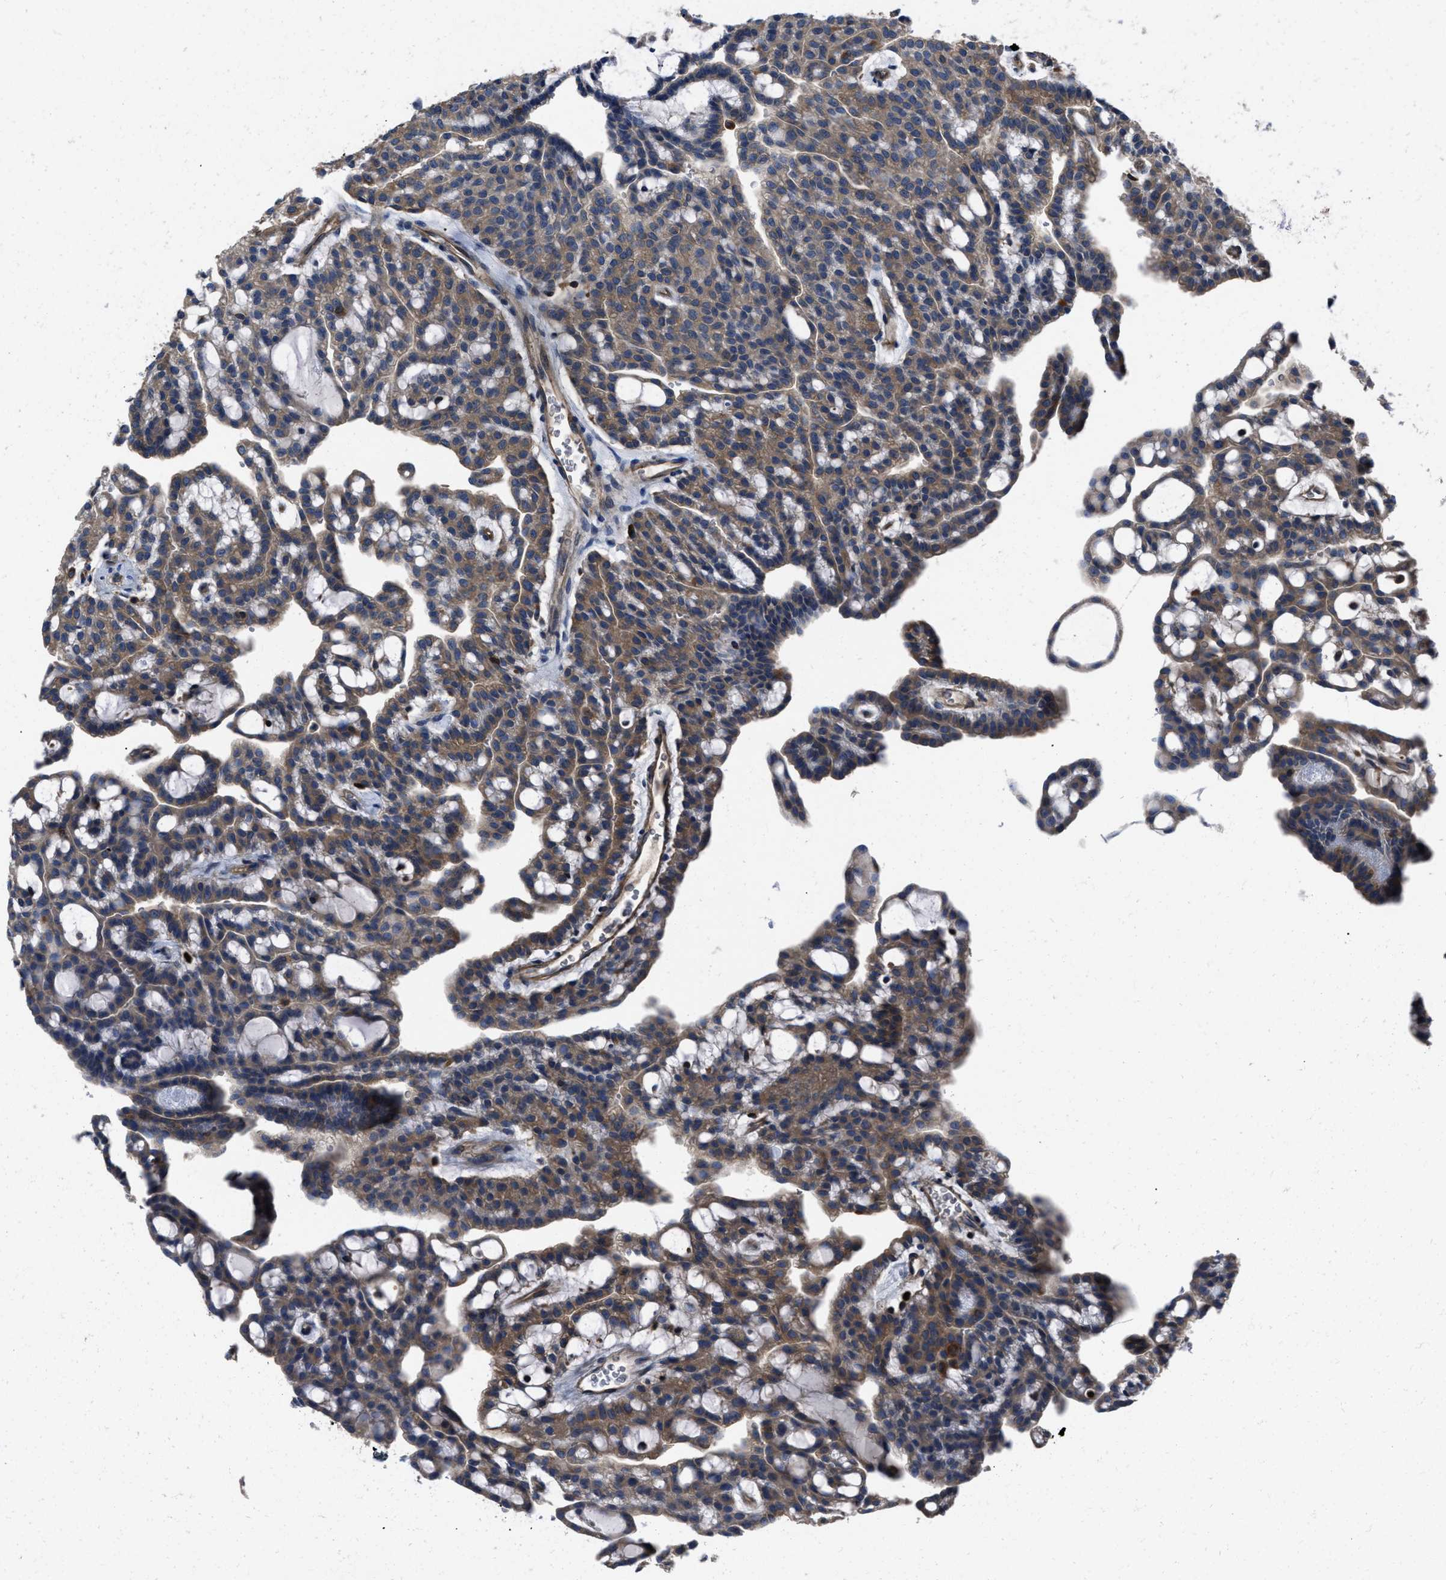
{"staining": {"intensity": "moderate", "quantity": ">75%", "location": "cytoplasmic/membranous"}, "tissue": "renal cancer", "cell_type": "Tumor cells", "image_type": "cancer", "snomed": [{"axis": "morphology", "description": "Adenocarcinoma, NOS"}, {"axis": "topography", "description": "Kidney"}], "caption": "DAB (3,3'-diaminobenzidine) immunohistochemical staining of human renal cancer reveals moderate cytoplasmic/membranous protein staining in about >75% of tumor cells.", "gene": "YARS1", "patient": {"sex": "male", "age": 63}}